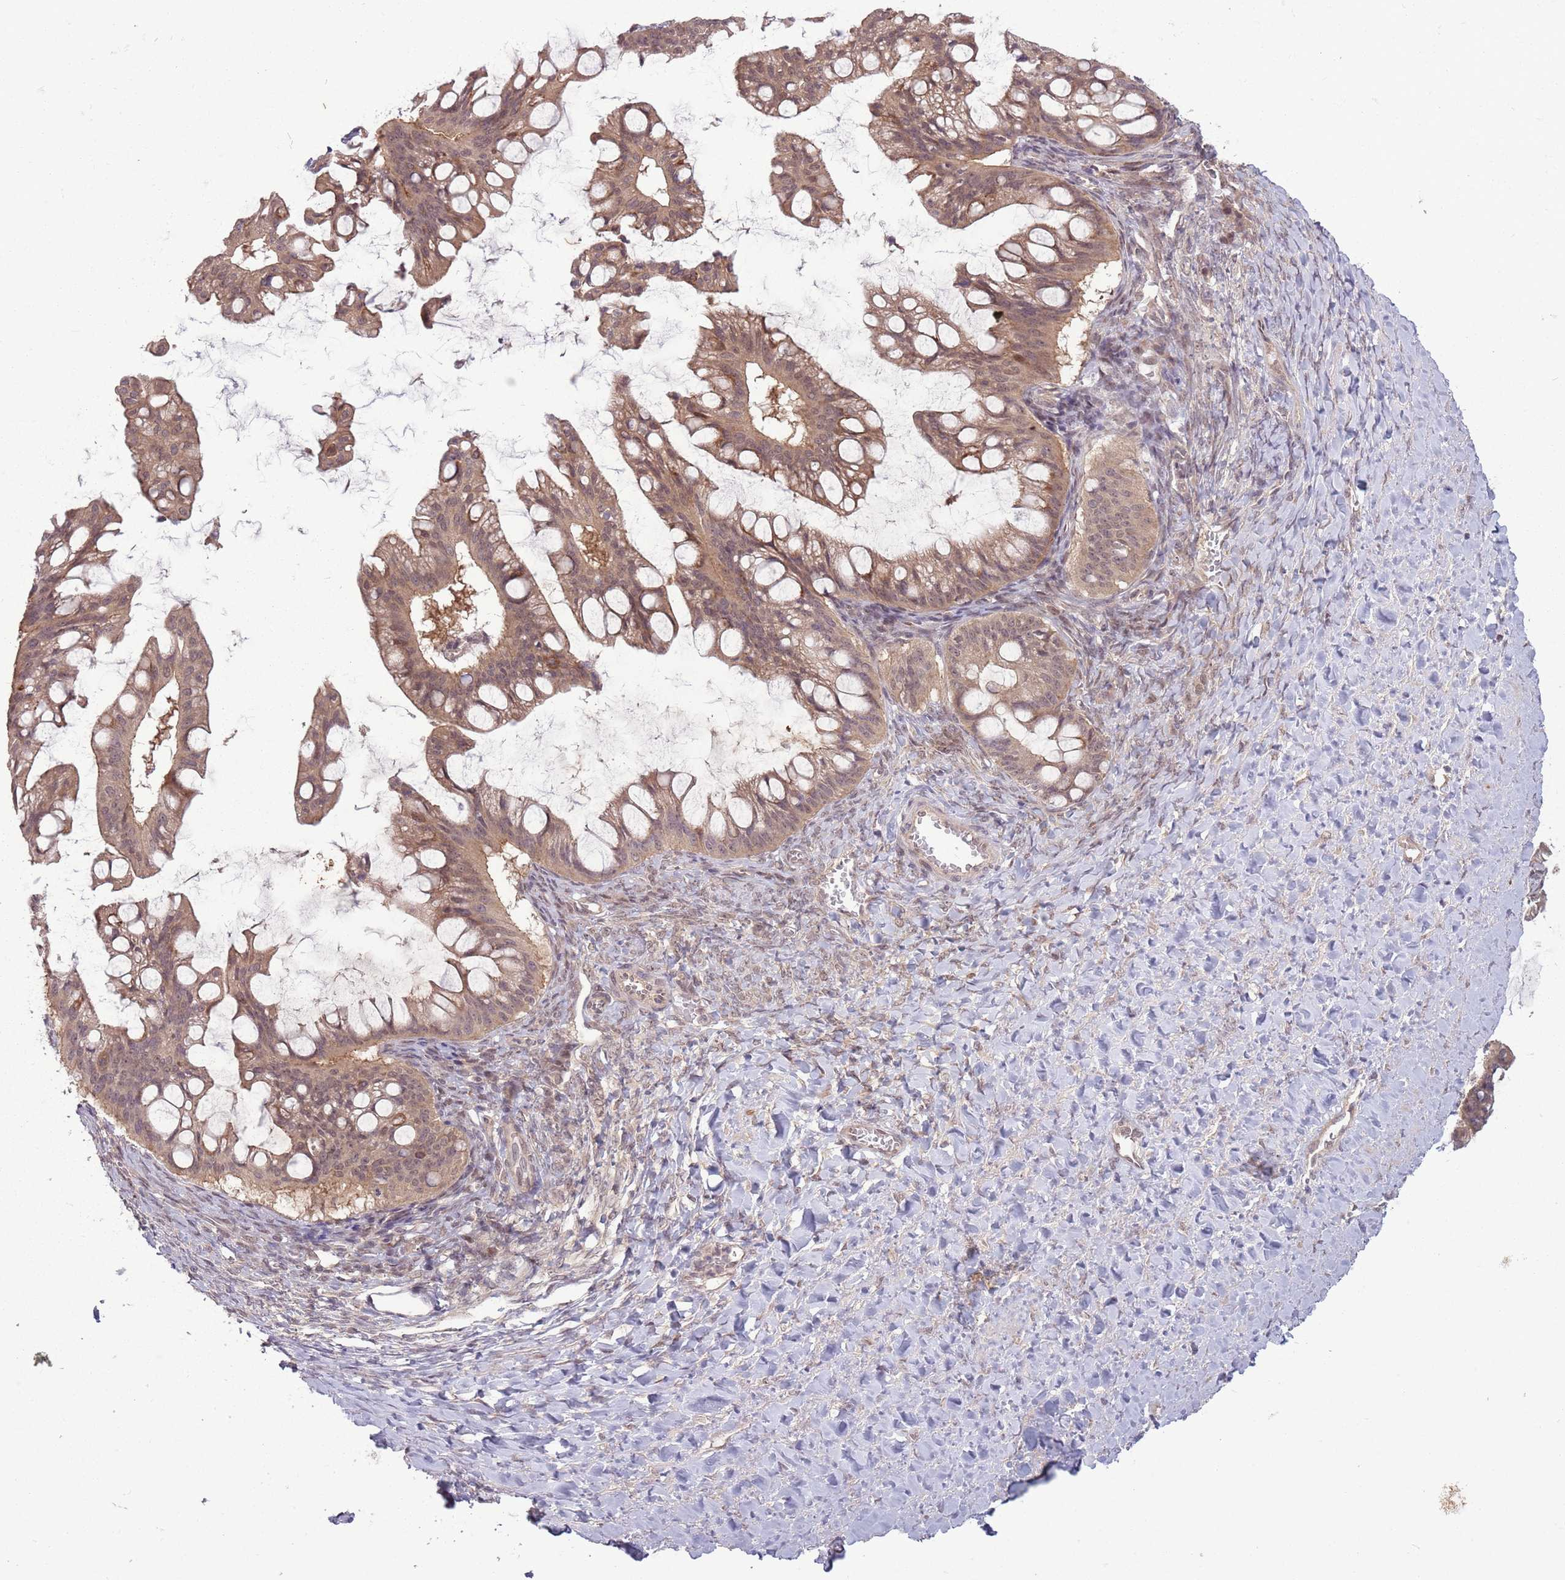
{"staining": {"intensity": "moderate", "quantity": ">75%", "location": "cytoplasmic/membranous"}, "tissue": "ovarian cancer", "cell_type": "Tumor cells", "image_type": "cancer", "snomed": [{"axis": "morphology", "description": "Cystadenocarcinoma, mucinous, NOS"}, {"axis": "topography", "description": "Ovary"}], "caption": "Human ovarian cancer stained with a protein marker displays moderate staining in tumor cells.", "gene": "ADAMTS3", "patient": {"sex": "female", "age": 73}}